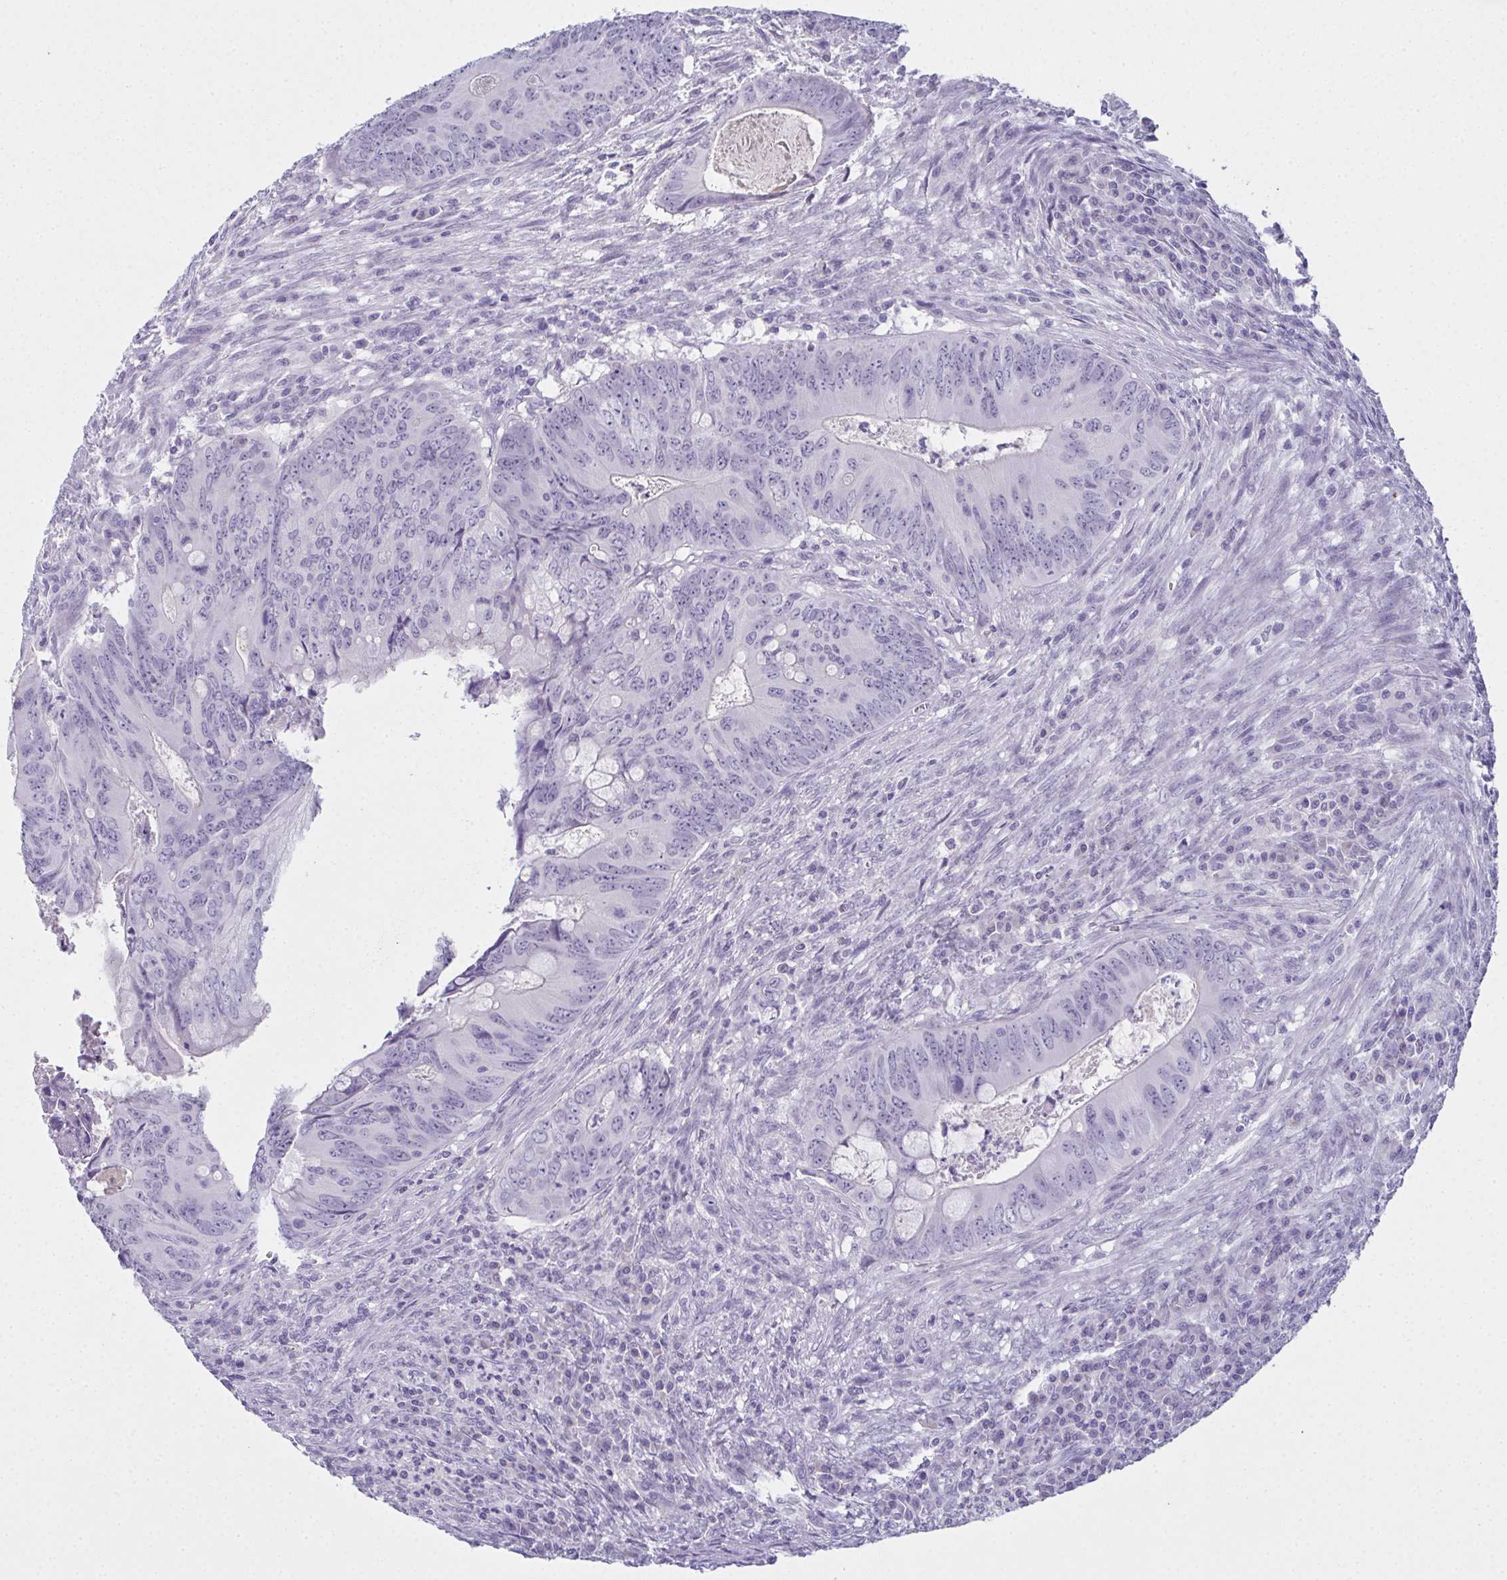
{"staining": {"intensity": "negative", "quantity": "none", "location": "none"}, "tissue": "colorectal cancer", "cell_type": "Tumor cells", "image_type": "cancer", "snomed": [{"axis": "morphology", "description": "Adenocarcinoma, NOS"}, {"axis": "topography", "description": "Colon"}], "caption": "Immunohistochemistry (IHC) histopathology image of human colorectal cancer stained for a protein (brown), which shows no expression in tumor cells. Brightfield microscopy of immunohistochemistry (IHC) stained with DAB (3,3'-diaminobenzidine) (brown) and hematoxylin (blue), captured at high magnification.", "gene": "SLC36A2", "patient": {"sex": "female", "age": 74}}